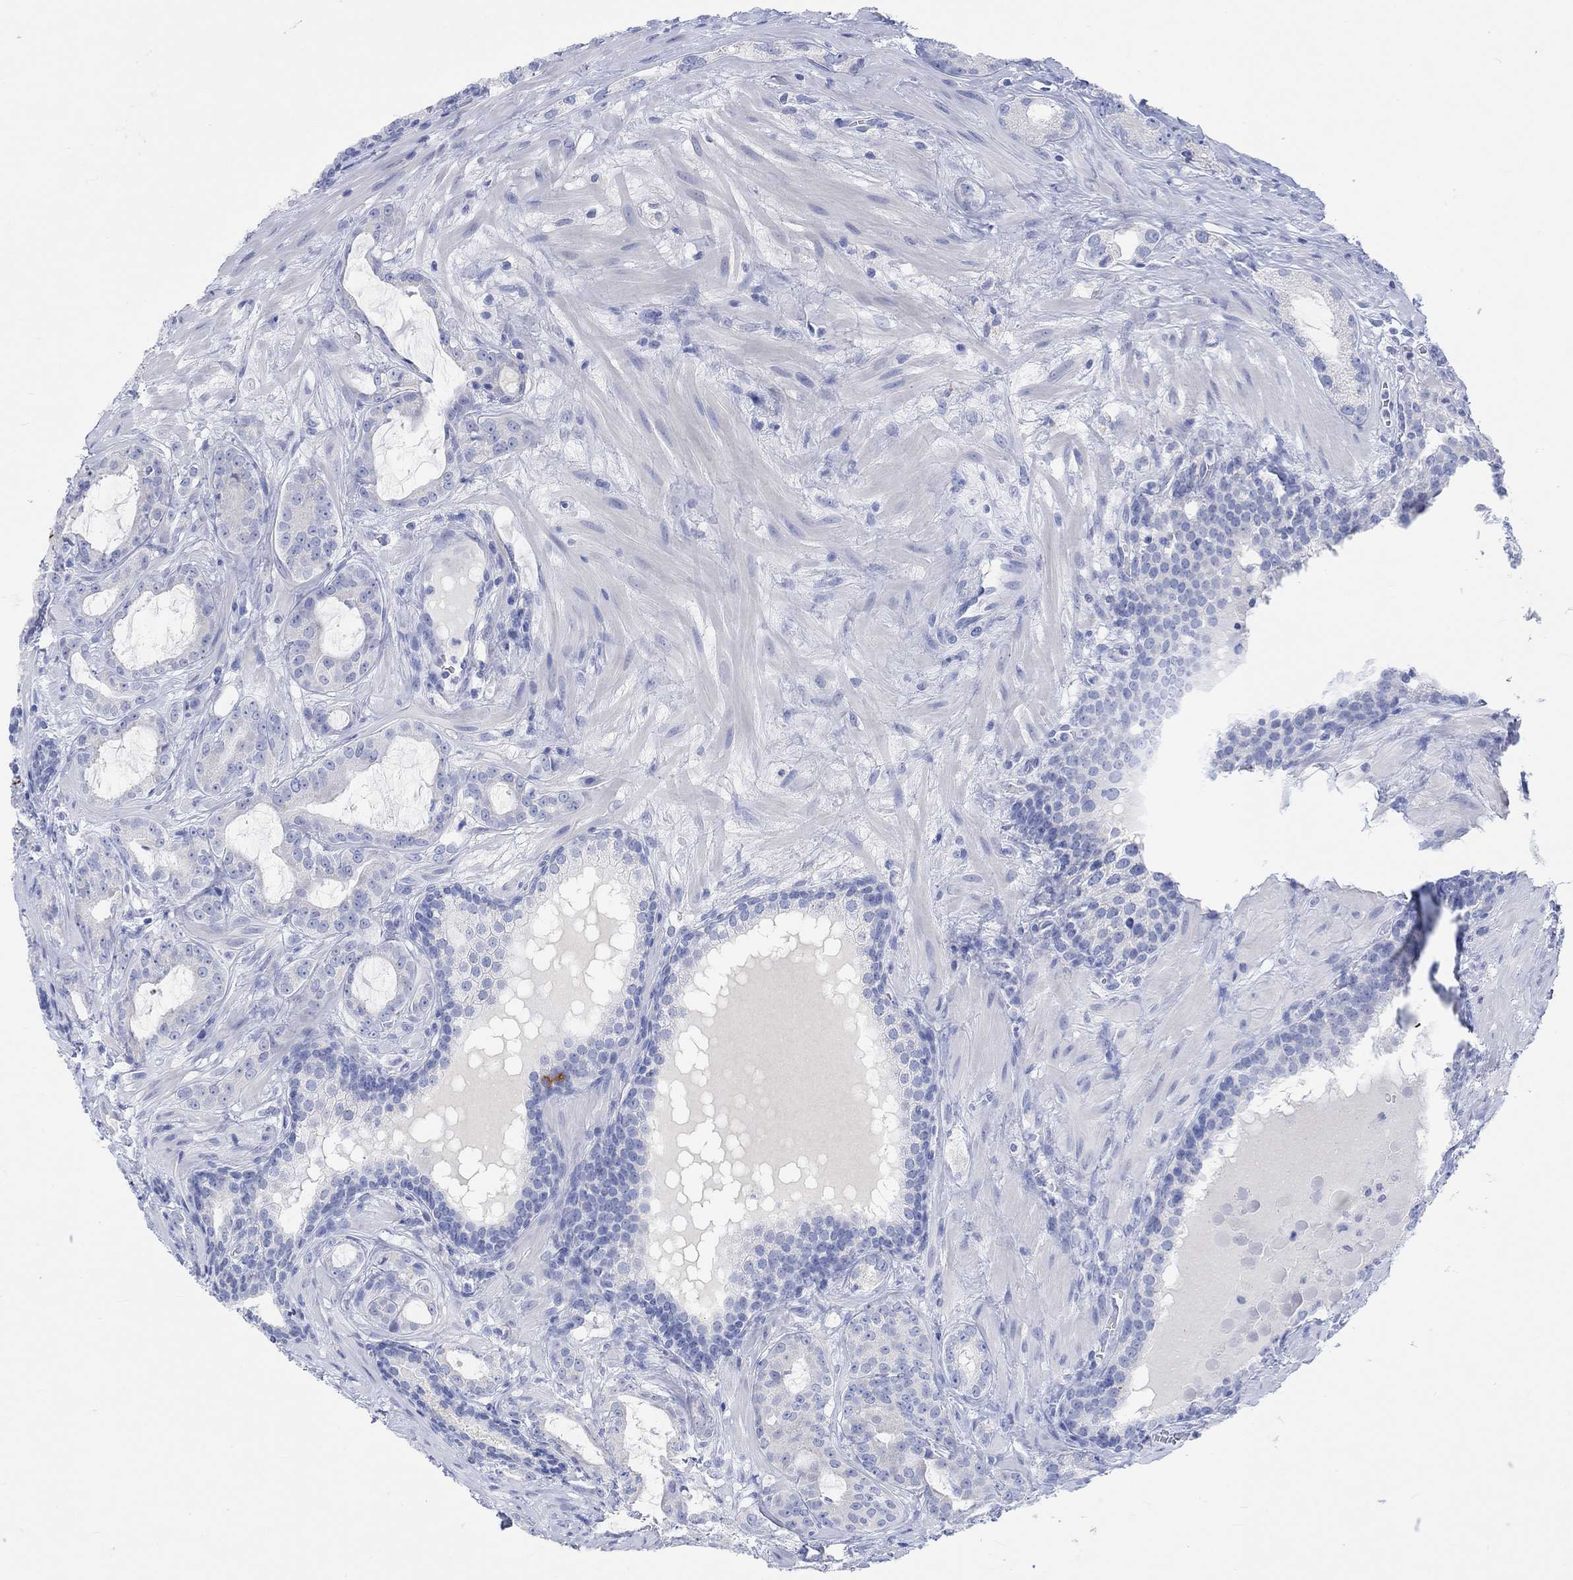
{"staining": {"intensity": "negative", "quantity": "none", "location": "none"}, "tissue": "prostate cancer", "cell_type": "Tumor cells", "image_type": "cancer", "snomed": [{"axis": "morphology", "description": "Adenocarcinoma, NOS"}, {"axis": "topography", "description": "Prostate"}], "caption": "DAB immunohistochemical staining of adenocarcinoma (prostate) shows no significant positivity in tumor cells.", "gene": "CALCA", "patient": {"sex": "male", "age": 69}}